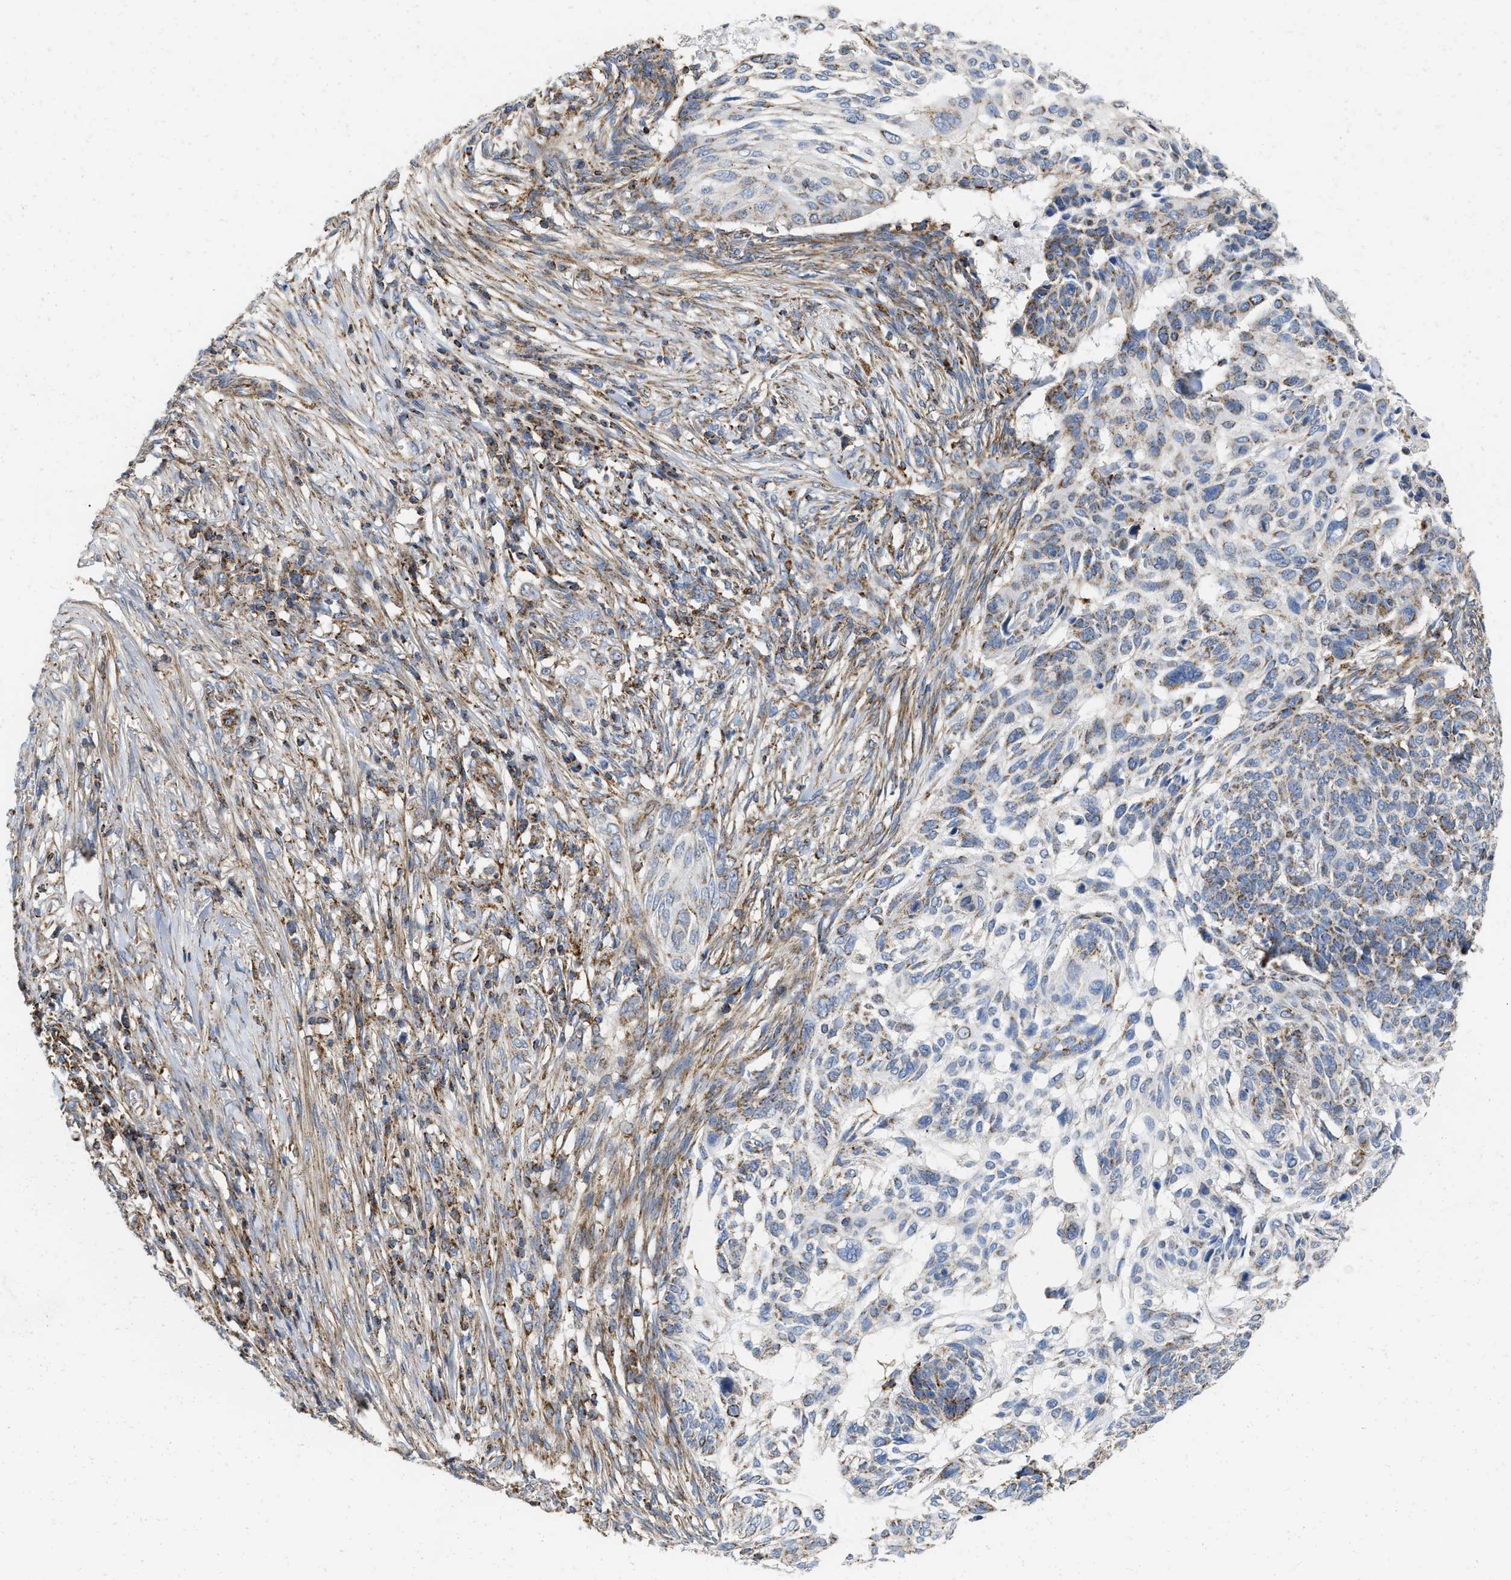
{"staining": {"intensity": "moderate", "quantity": "25%-75%", "location": "cytoplasmic/membranous"}, "tissue": "skin cancer", "cell_type": "Tumor cells", "image_type": "cancer", "snomed": [{"axis": "morphology", "description": "Basal cell carcinoma"}, {"axis": "topography", "description": "Skin"}], "caption": "IHC of human basal cell carcinoma (skin) reveals medium levels of moderate cytoplasmic/membranous positivity in approximately 25%-75% of tumor cells.", "gene": "GRB10", "patient": {"sex": "male", "age": 85}}